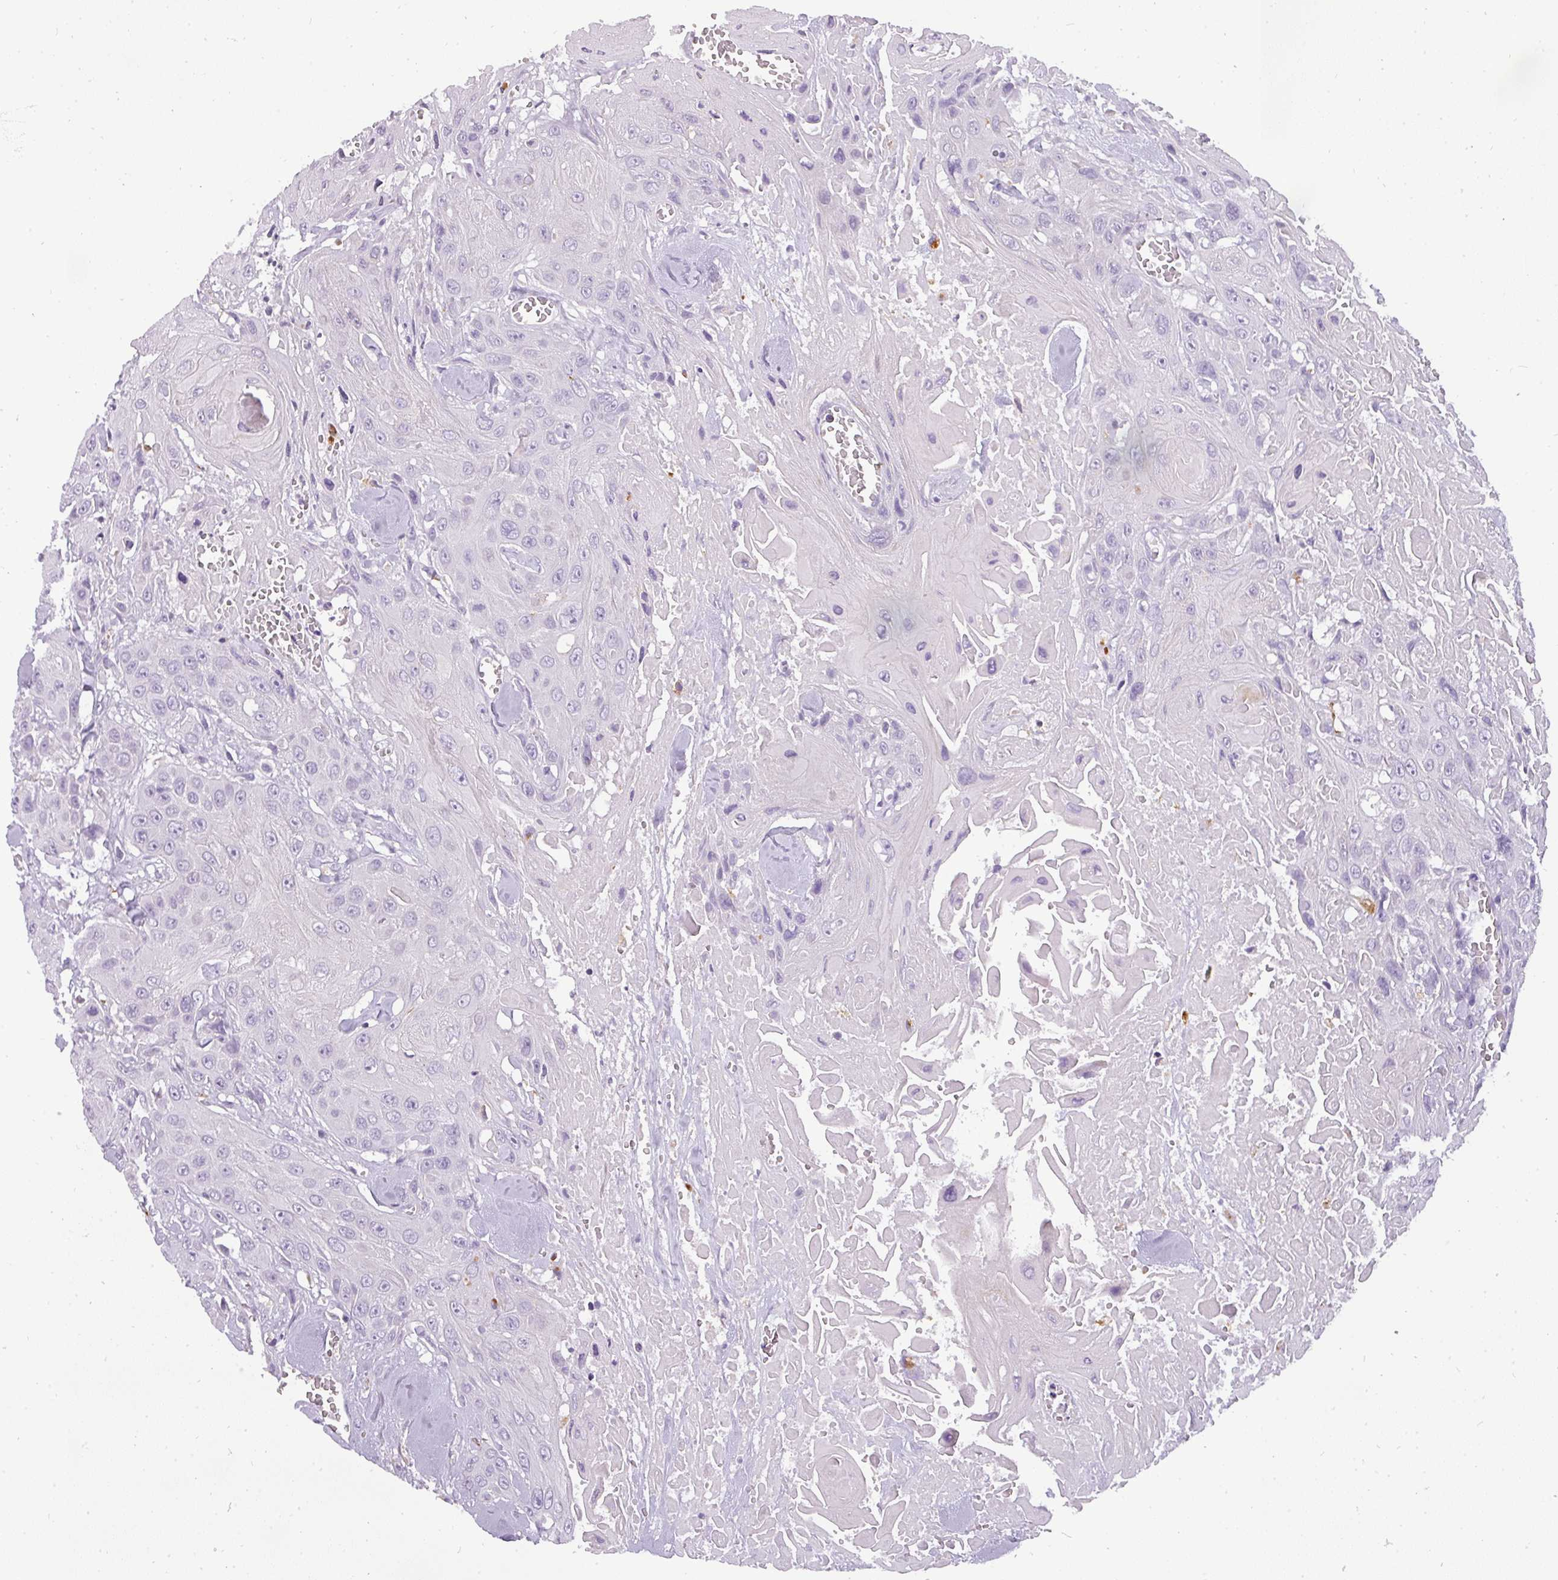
{"staining": {"intensity": "negative", "quantity": "none", "location": "none"}, "tissue": "head and neck cancer", "cell_type": "Tumor cells", "image_type": "cancer", "snomed": [{"axis": "morphology", "description": "Squamous cell carcinoma, NOS"}, {"axis": "topography", "description": "Head-Neck"}], "caption": "Tumor cells are negative for brown protein staining in squamous cell carcinoma (head and neck). Brightfield microscopy of immunohistochemistry (IHC) stained with DAB (brown) and hematoxylin (blue), captured at high magnification.", "gene": "ATP6V1D", "patient": {"sex": "male", "age": 81}}